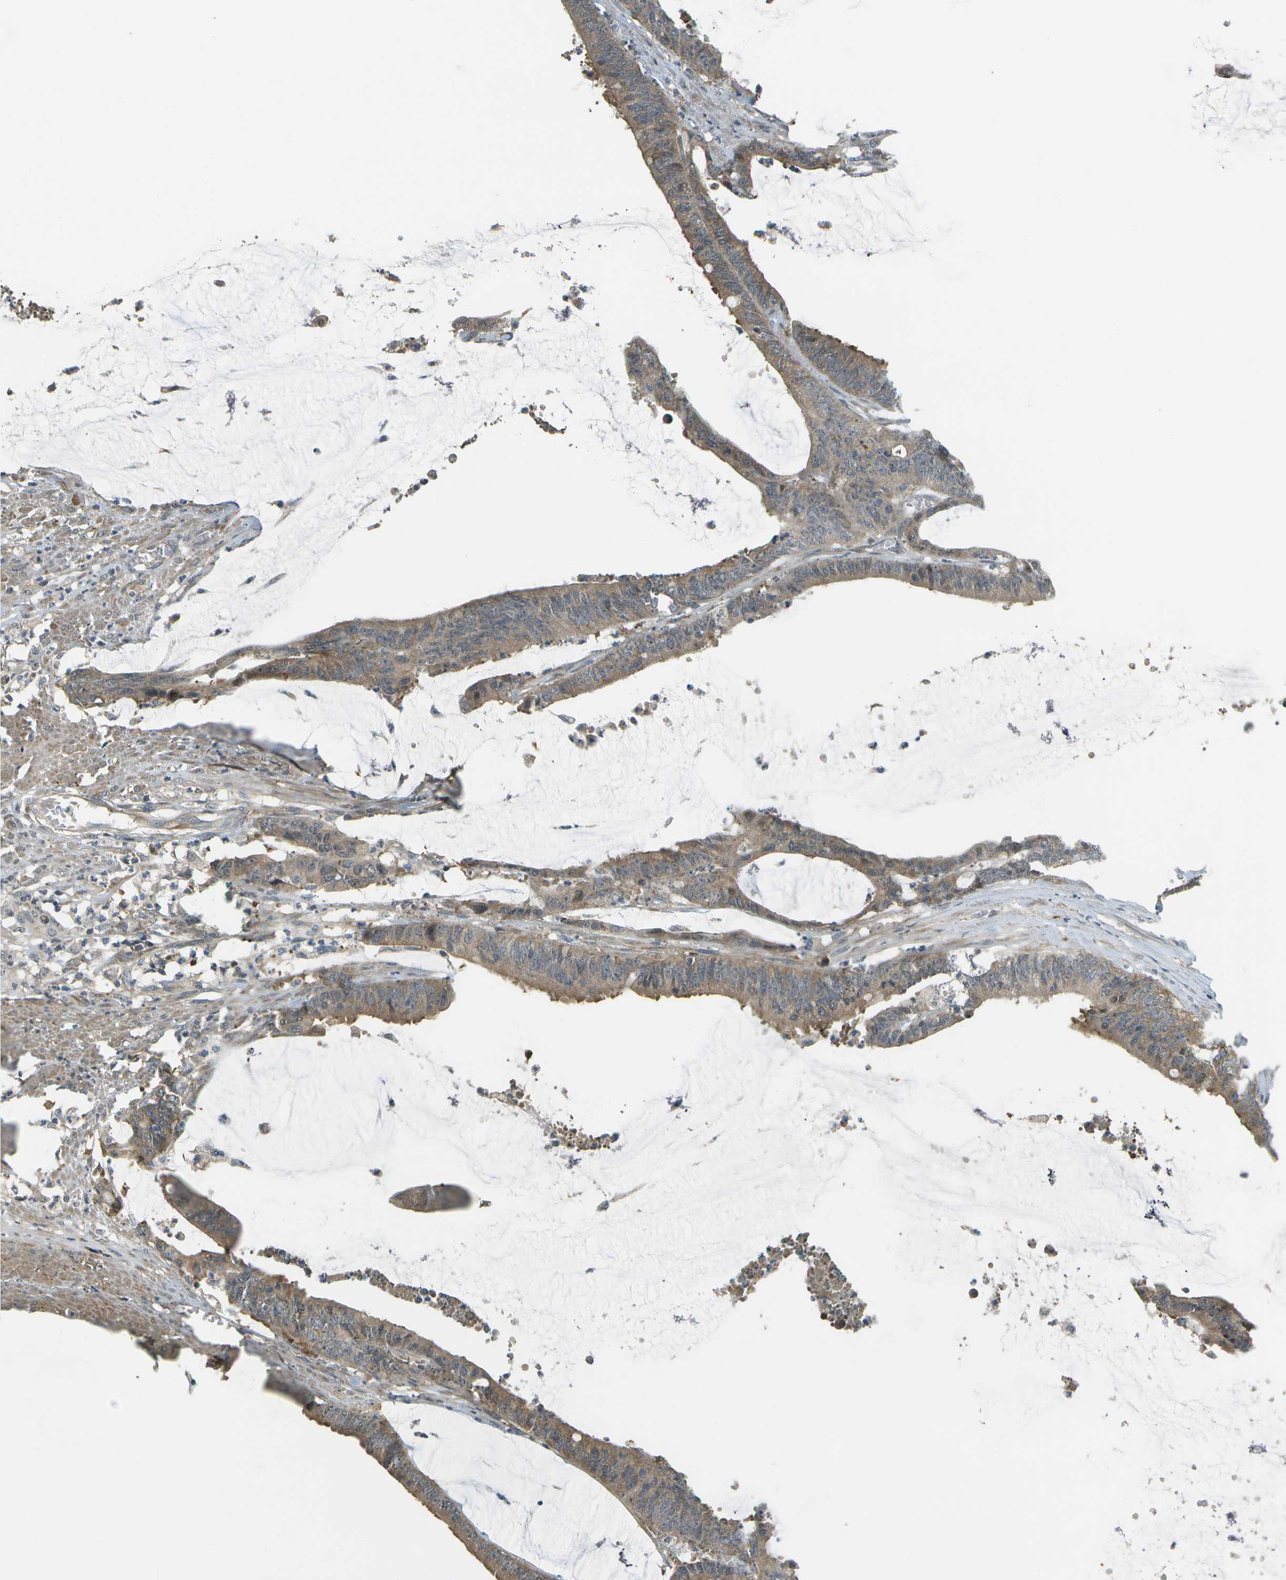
{"staining": {"intensity": "weak", "quantity": ">75%", "location": "cytoplasmic/membranous"}, "tissue": "colorectal cancer", "cell_type": "Tumor cells", "image_type": "cancer", "snomed": [{"axis": "morphology", "description": "Adenocarcinoma, NOS"}, {"axis": "topography", "description": "Rectum"}], "caption": "This micrograph displays IHC staining of human colorectal adenocarcinoma, with low weak cytoplasmic/membranous staining in about >75% of tumor cells.", "gene": "WNK2", "patient": {"sex": "female", "age": 66}}